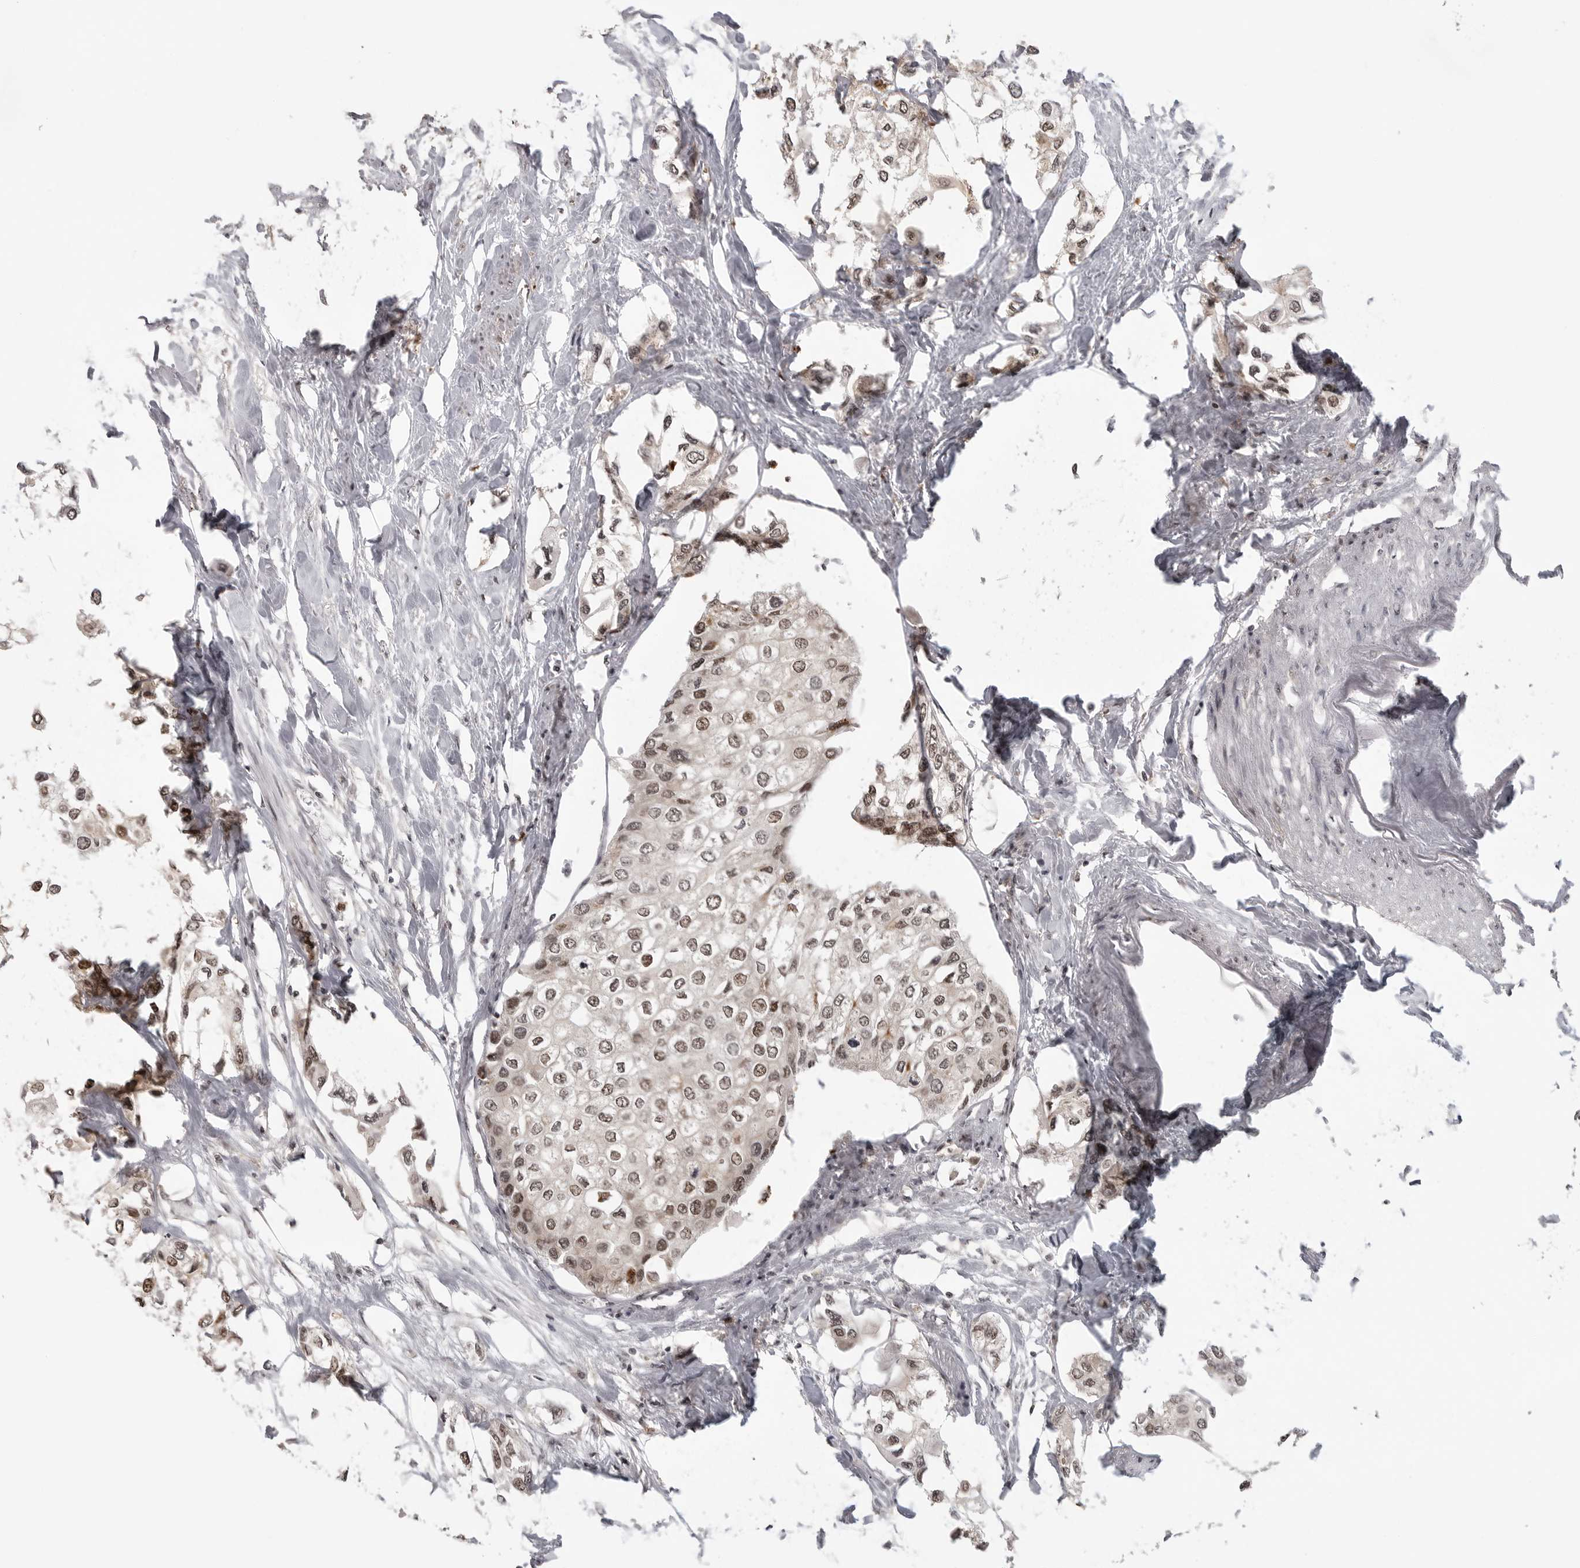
{"staining": {"intensity": "moderate", "quantity": ">75%", "location": "cytoplasmic/membranous,nuclear"}, "tissue": "urothelial cancer", "cell_type": "Tumor cells", "image_type": "cancer", "snomed": [{"axis": "morphology", "description": "Urothelial carcinoma, High grade"}, {"axis": "topography", "description": "Urinary bladder"}], "caption": "The micrograph reveals a brown stain indicating the presence of a protein in the cytoplasmic/membranous and nuclear of tumor cells in urothelial cancer.", "gene": "PEG3", "patient": {"sex": "male", "age": 64}}